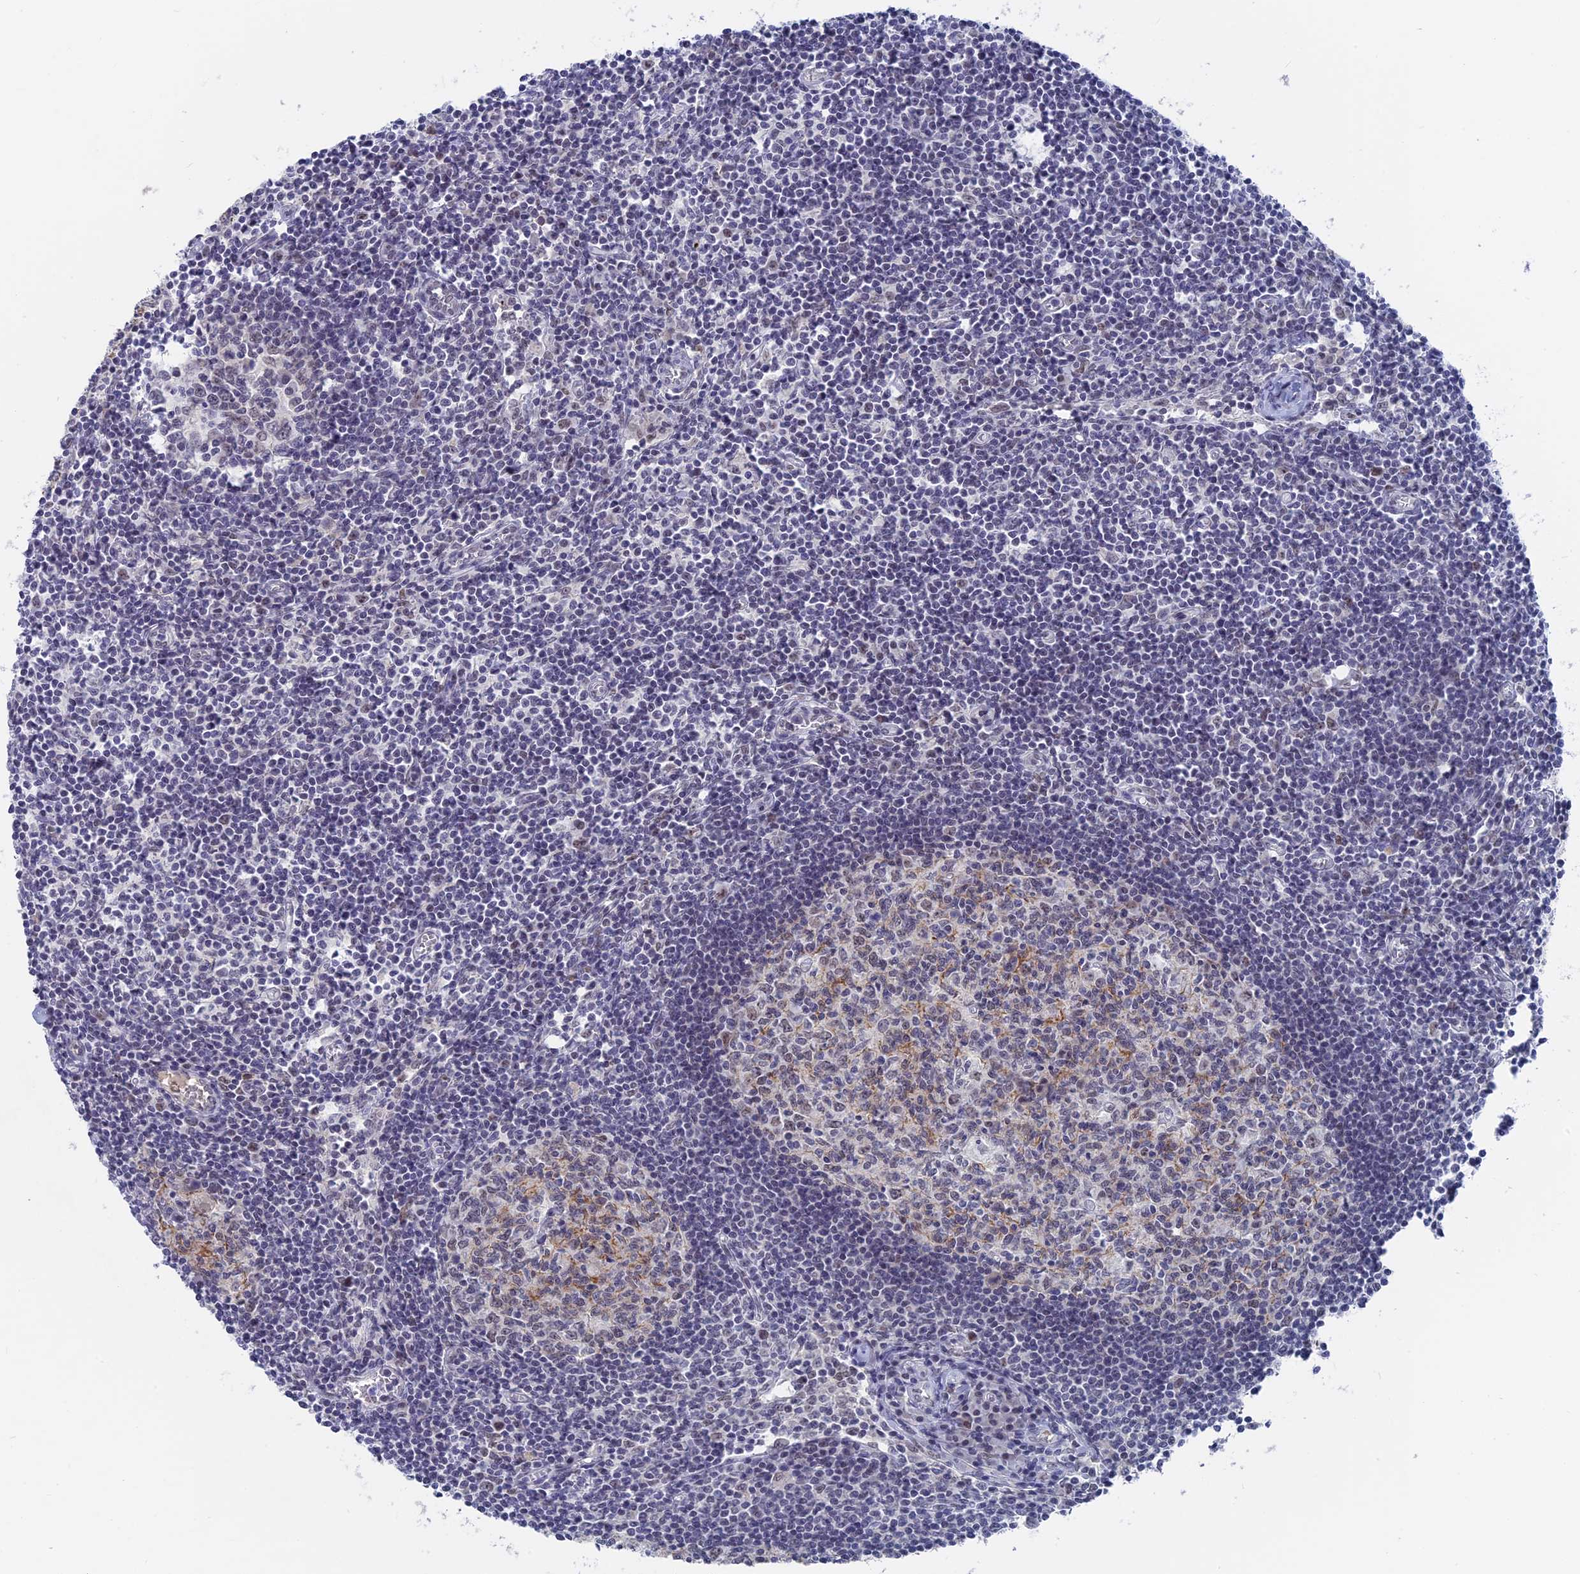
{"staining": {"intensity": "moderate", "quantity": "25%-75%", "location": "cytoplasmic/membranous"}, "tissue": "lymph node", "cell_type": "Germinal center cells", "image_type": "normal", "snomed": [{"axis": "morphology", "description": "Normal tissue, NOS"}, {"axis": "topography", "description": "Lymph node"}], "caption": "Immunohistochemistry (IHC) of benign human lymph node shows medium levels of moderate cytoplasmic/membranous staining in about 25%-75% of germinal center cells.", "gene": "BRD2", "patient": {"sex": "female", "age": 55}}